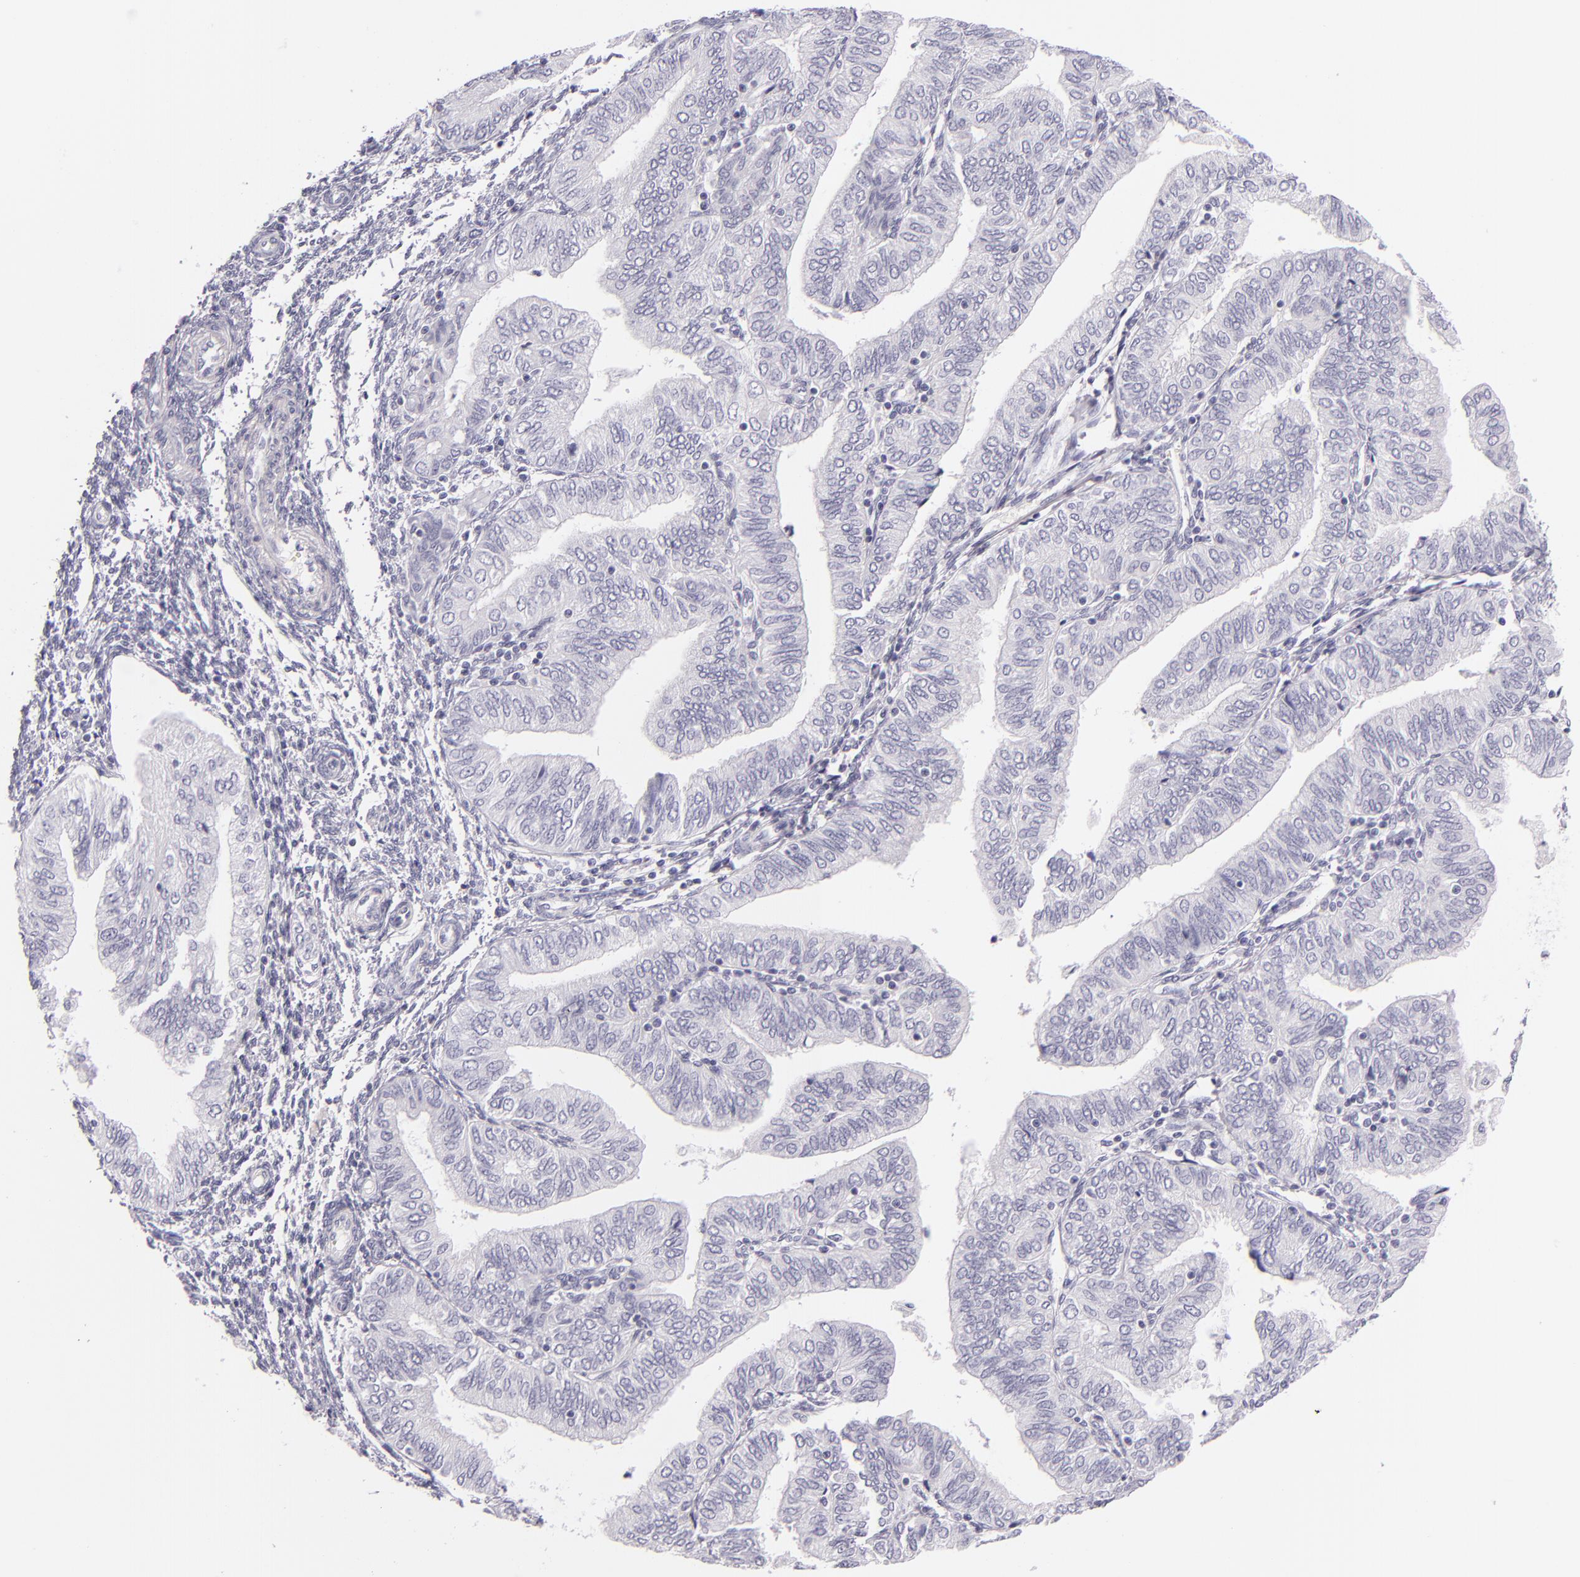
{"staining": {"intensity": "negative", "quantity": "none", "location": "none"}, "tissue": "endometrial cancer", "cell_type": "Tumor cells", "image_type": "cancer", "snomed": [{"axis": "morphology", "description": "Adenocarcinoma, NOS"}, {"axis": "topography", "description": "Endometrium"}], "caption": "Endometrial cancer (adenocarcinoma) stained for a protein using immunohistochemistry reveals no staining tumor cells.", "gene": "INA", "patient": {"sex": "female", "age": 51}}